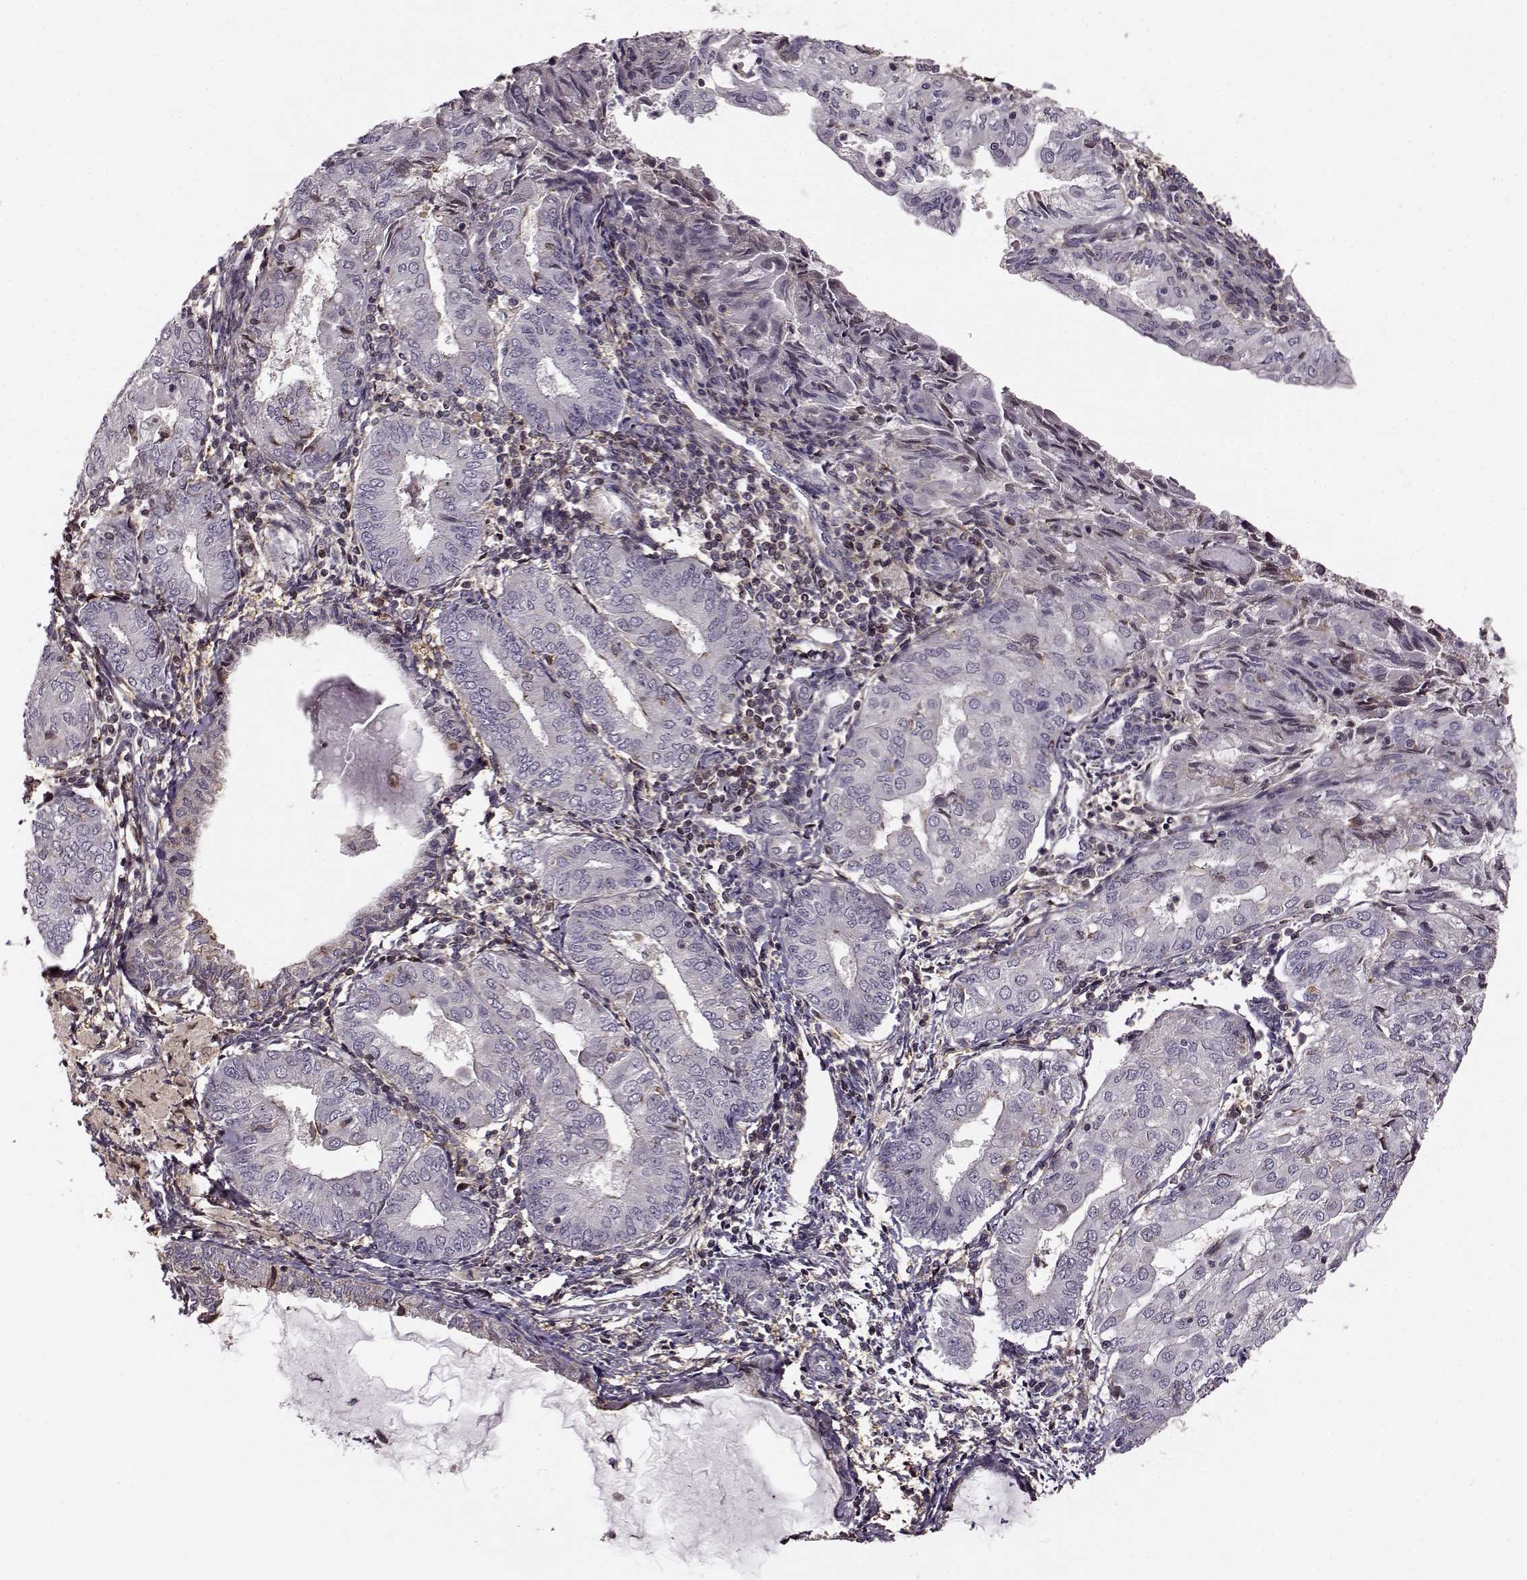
{"staining": {"intensity": "negative", "quantity": "none", "location": "none"}, "tissue": "endometrial cancer", "cell_type": "Tumor cells", "image_type": "cancer", "snomed": [{"axis": "morphology", "description": "Adenocarcinoma, NOS"}, {"axis": "topography", "description": "Endometrium"}], "caption": "DAB (3,3'-diaminobenzidine) immunohistochemical staining of human endometrial adenocarcinoma exhibits no significant expression in tumor cells.", "gene": "MFSD1", "patient": {"sex": "female", "age": 68}}